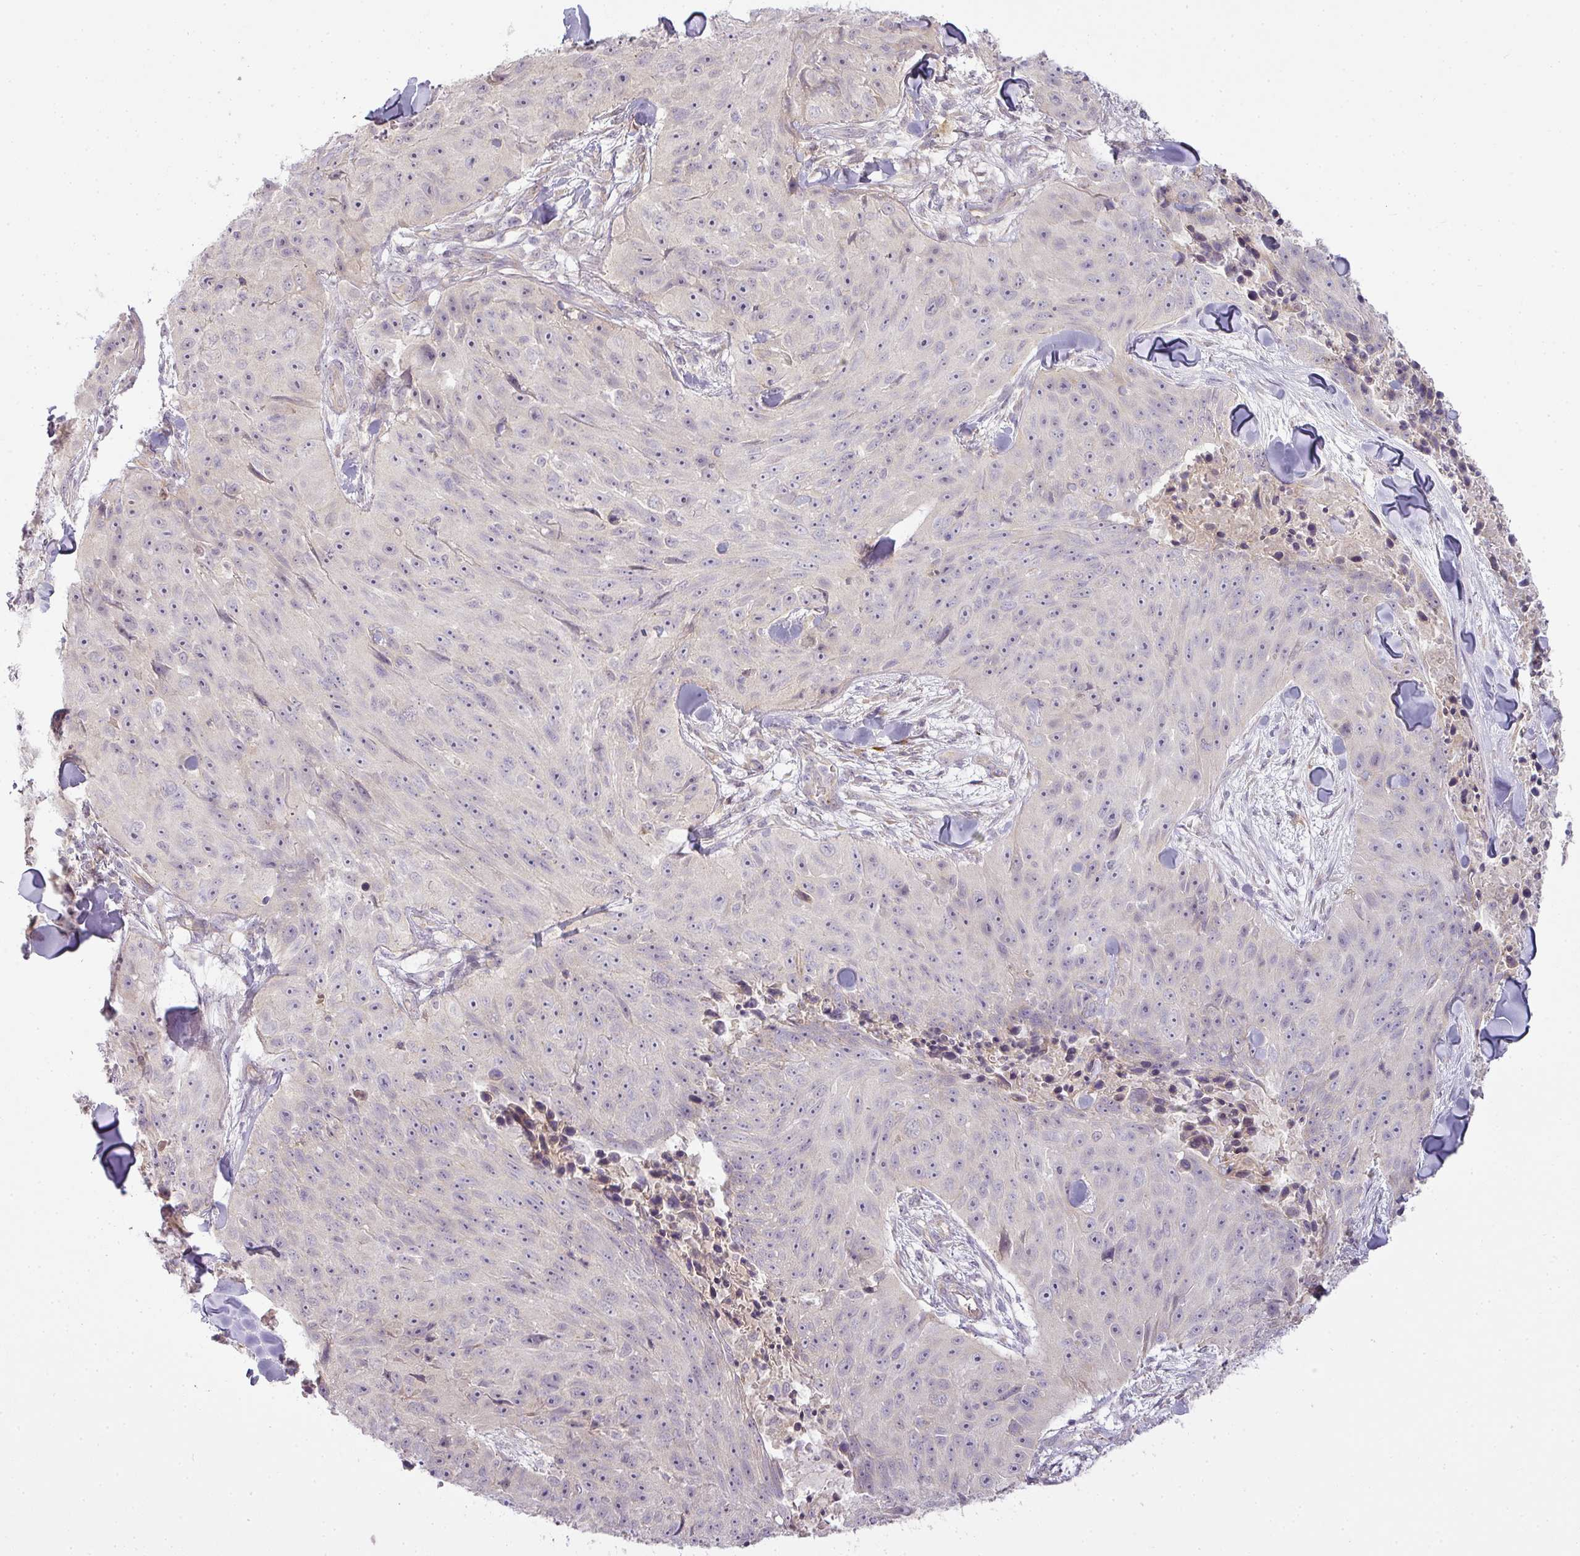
{"staining": {"intensity": "negative", "quantity": "none", "location": "none"}, "tissue": "skin cancer", "cell_type": "Tumor cells", "image_type": "cancer", "snomed": [{"axis": "morphology", "description": "Squamous cell carcinoma, NOS"}, {"axis": "topography", "description": "Skin"}], "caption": "Tumor cells are negative for brown protein staining in skin cancer.", "gene": "LY75", "patient": {"sex": "female", "age": 87}}